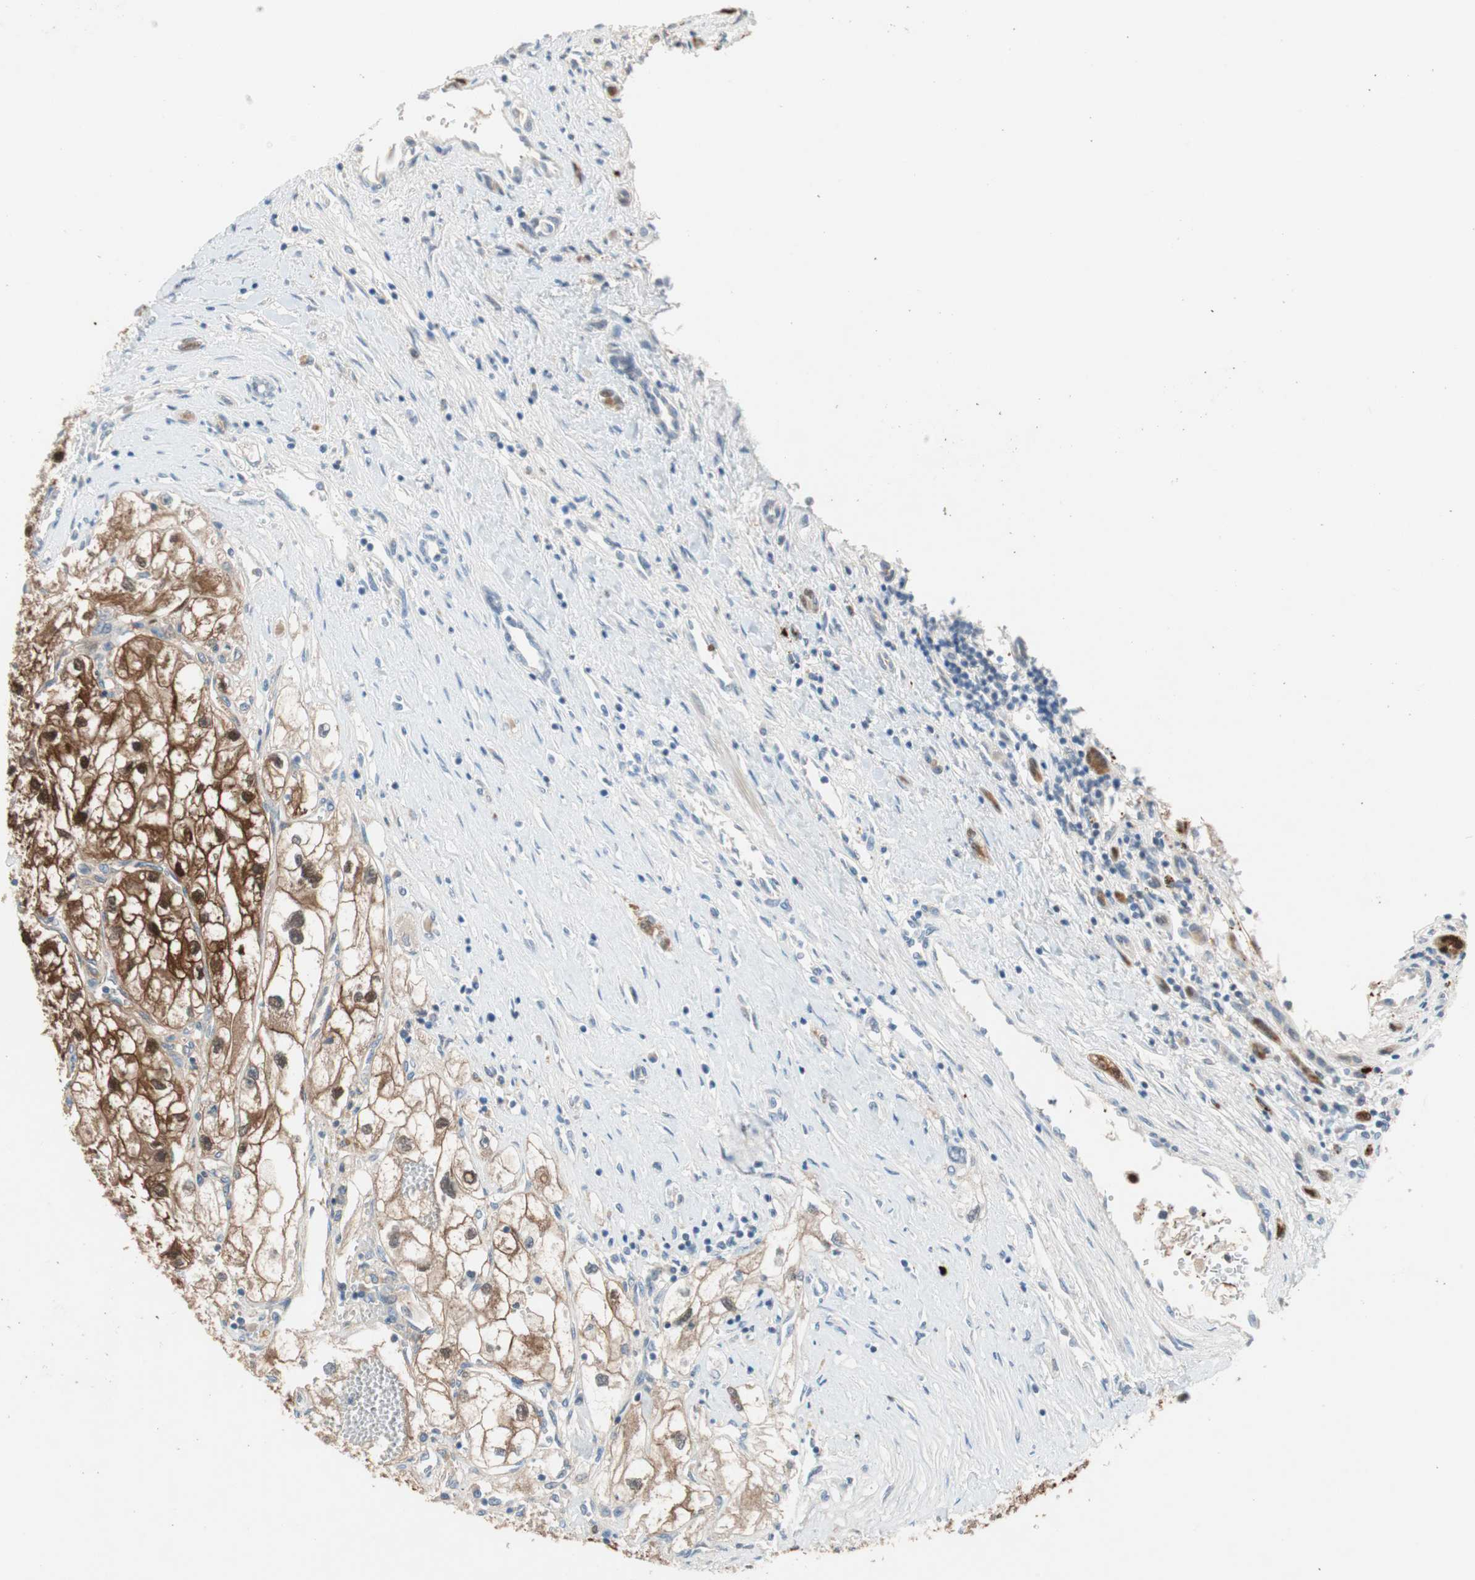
{"staining": {"intensity": "moderate", "quantity": "25%-75%", "location": "cytoplasmic/membranous,nuclear"}, "tissue": "renal cancer", "cell_type": "Tumor cells", "image_type": "cancer", "snomed": [{"axis": "morphology", "description": "Adenocarcinoma, NOS"}, {"axis": "topography", "description": "Kidney"}], "caption": "Brown immunohistochemical staining in renal cancer demonstrates moderate cytoplasmic/membranous and nuclear expression in approximately 25%-75% of tumor cells.", "gene": "PDZK1", "patient": {"sex": "female", "age": 70}}